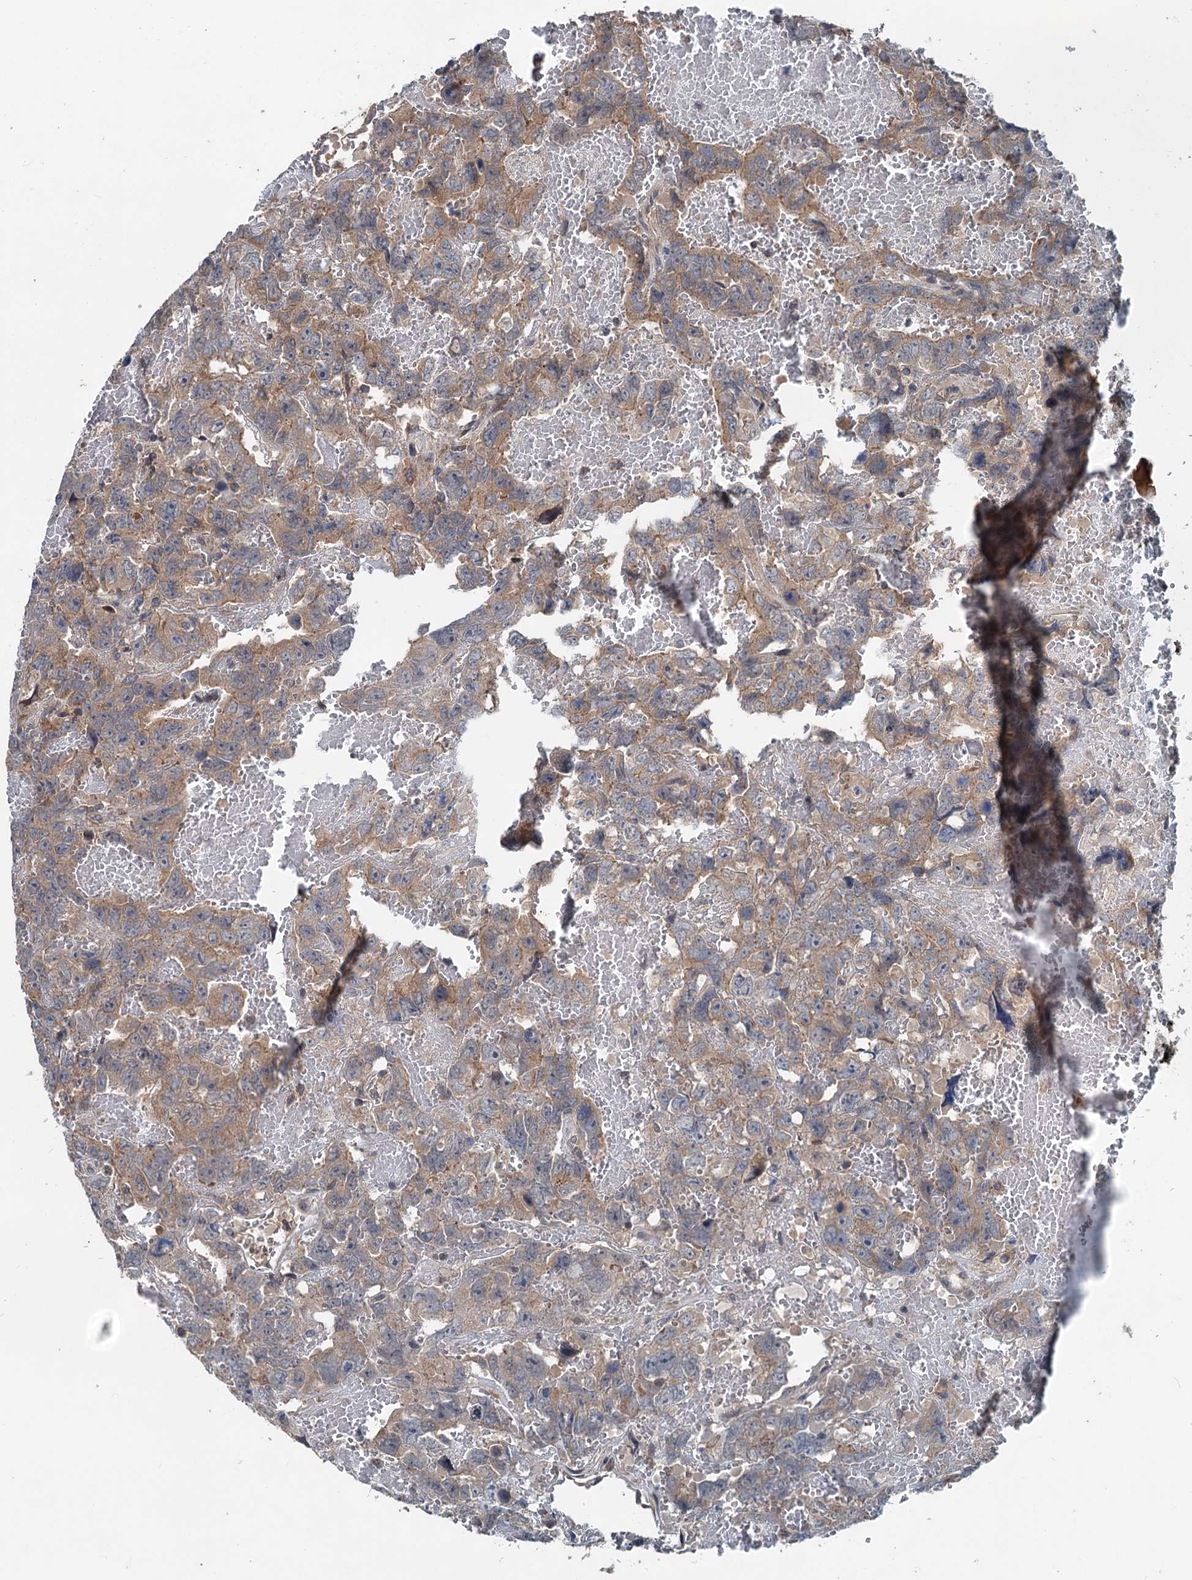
{"staining": {"intensity": "weak", "quantity": ">75%", "location": "cytoplasmic/membranous"}, "tissue": "testis cancer", "cell_type": "Tumor cells", "image_type": "cancer", "snomed": [{"axis": "morphology", "description": "Carcinoma, Embryonal, NOS"}, {"axis": "topography", "description": "Testis"}], "caption": "High-power microscopy captured an immunohistochemistry (IHC) histopathology image of testis cancer, revealing weak cytoplasmic/membranous staining in about >75% of tumor cells.", "gene": "TEDC1", "patient": {"sex": "male", "age": 45}}